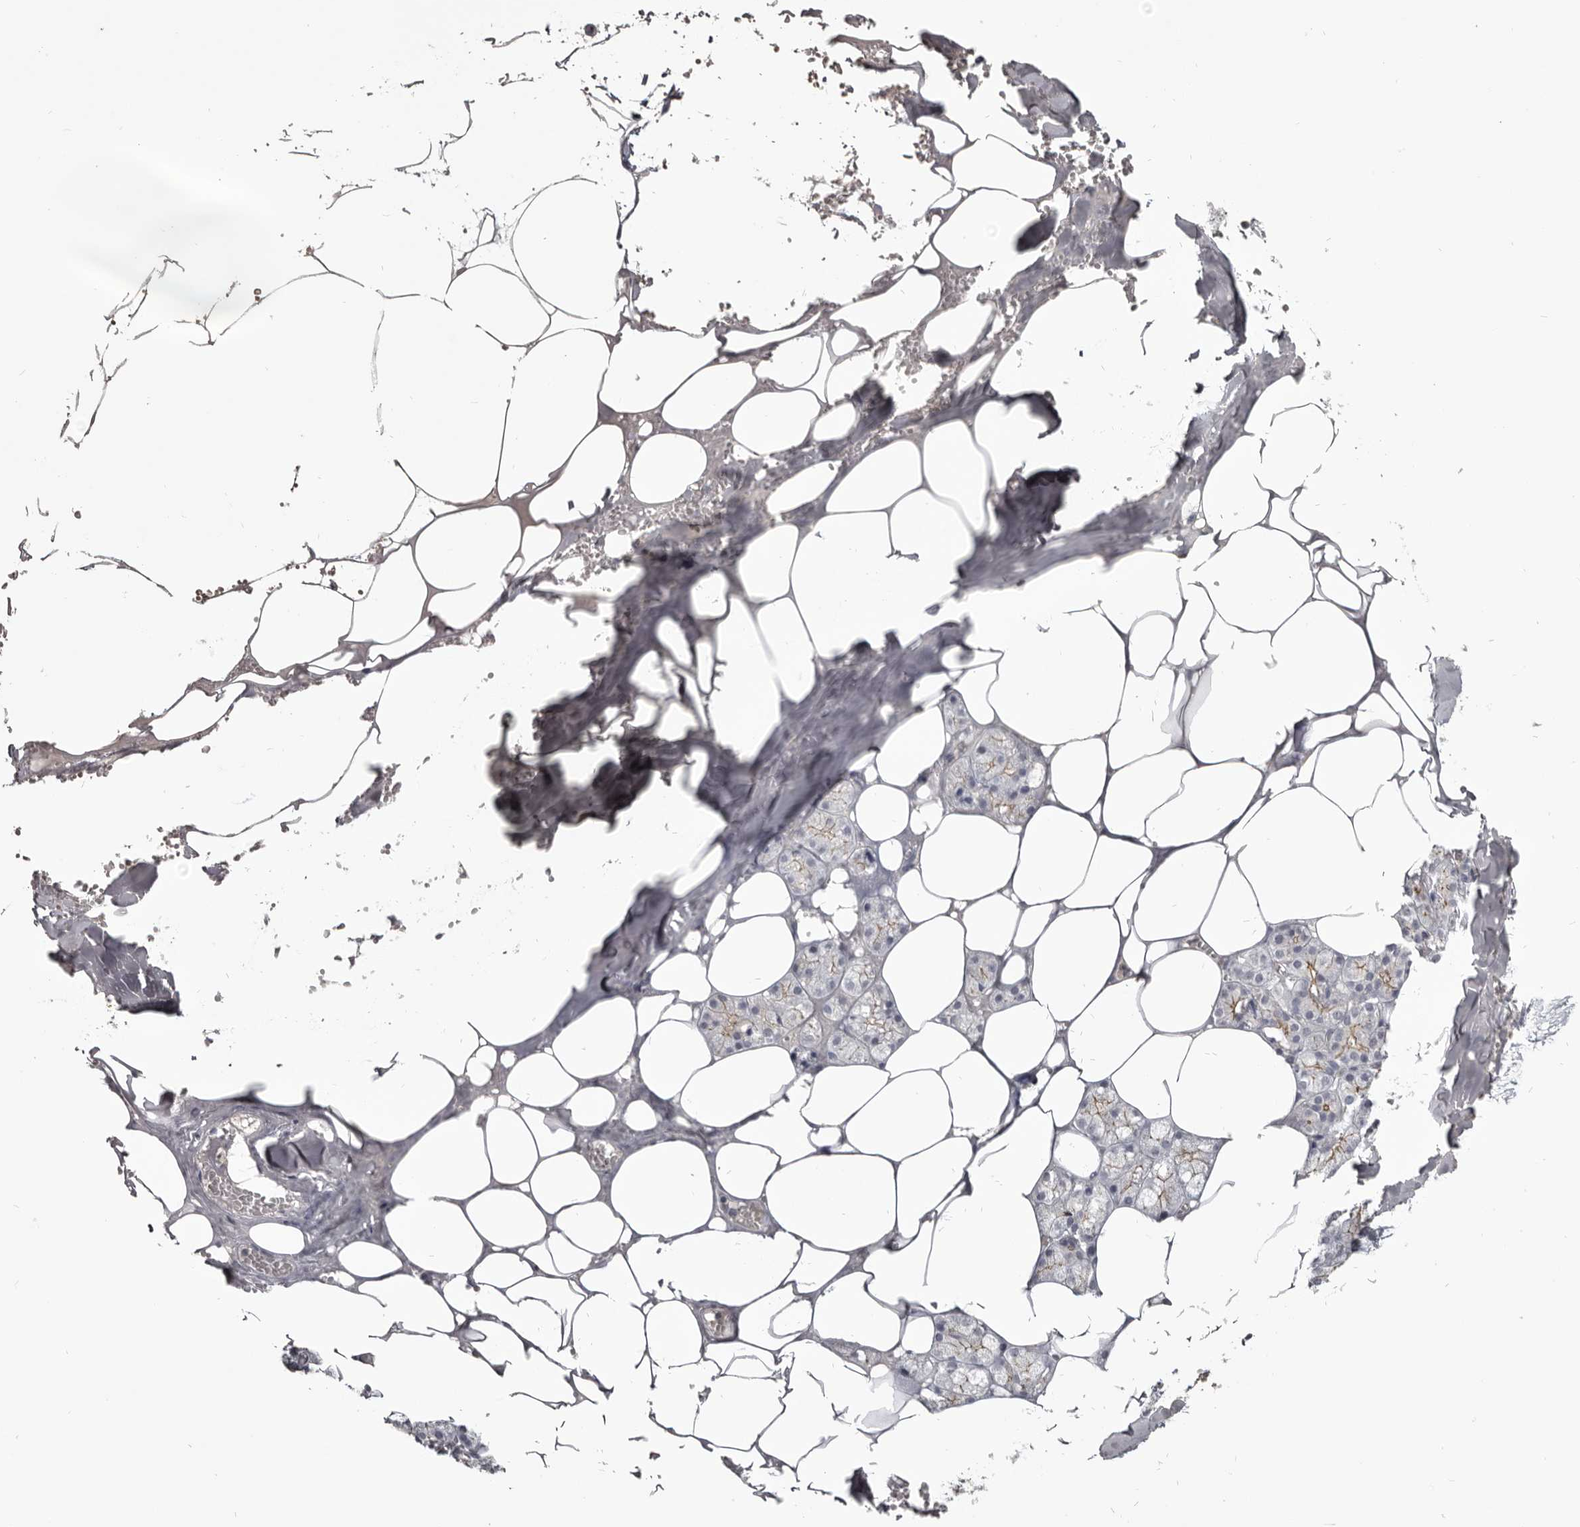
{"staining": {"intensity": "moderate", "quantity": ">75%", "location": "cytoplasmic/membranous"}, "tissue": "salivary gland", "cell_type": "Glandular cells", "image_type": "normal", "snomed": [{"axis": "morphology", "description": "Normal tissue, NOS"}, {"axis": "topography", "description": "Salivary gland"}], "caption": "IHC staining of benign salivary gland, which displays medium levels of moderate cytoplasmic/membranous positivity in approximately >75% of glandular cells indicating moderate cytoplasmic/membranous protein positivity. The staining was performed using DAB (brown) for protein detection and nuclei were counterstained in hematoxylin (blue).", "gene": "CGN", "patient": {"sex": "male", "age": 62}}